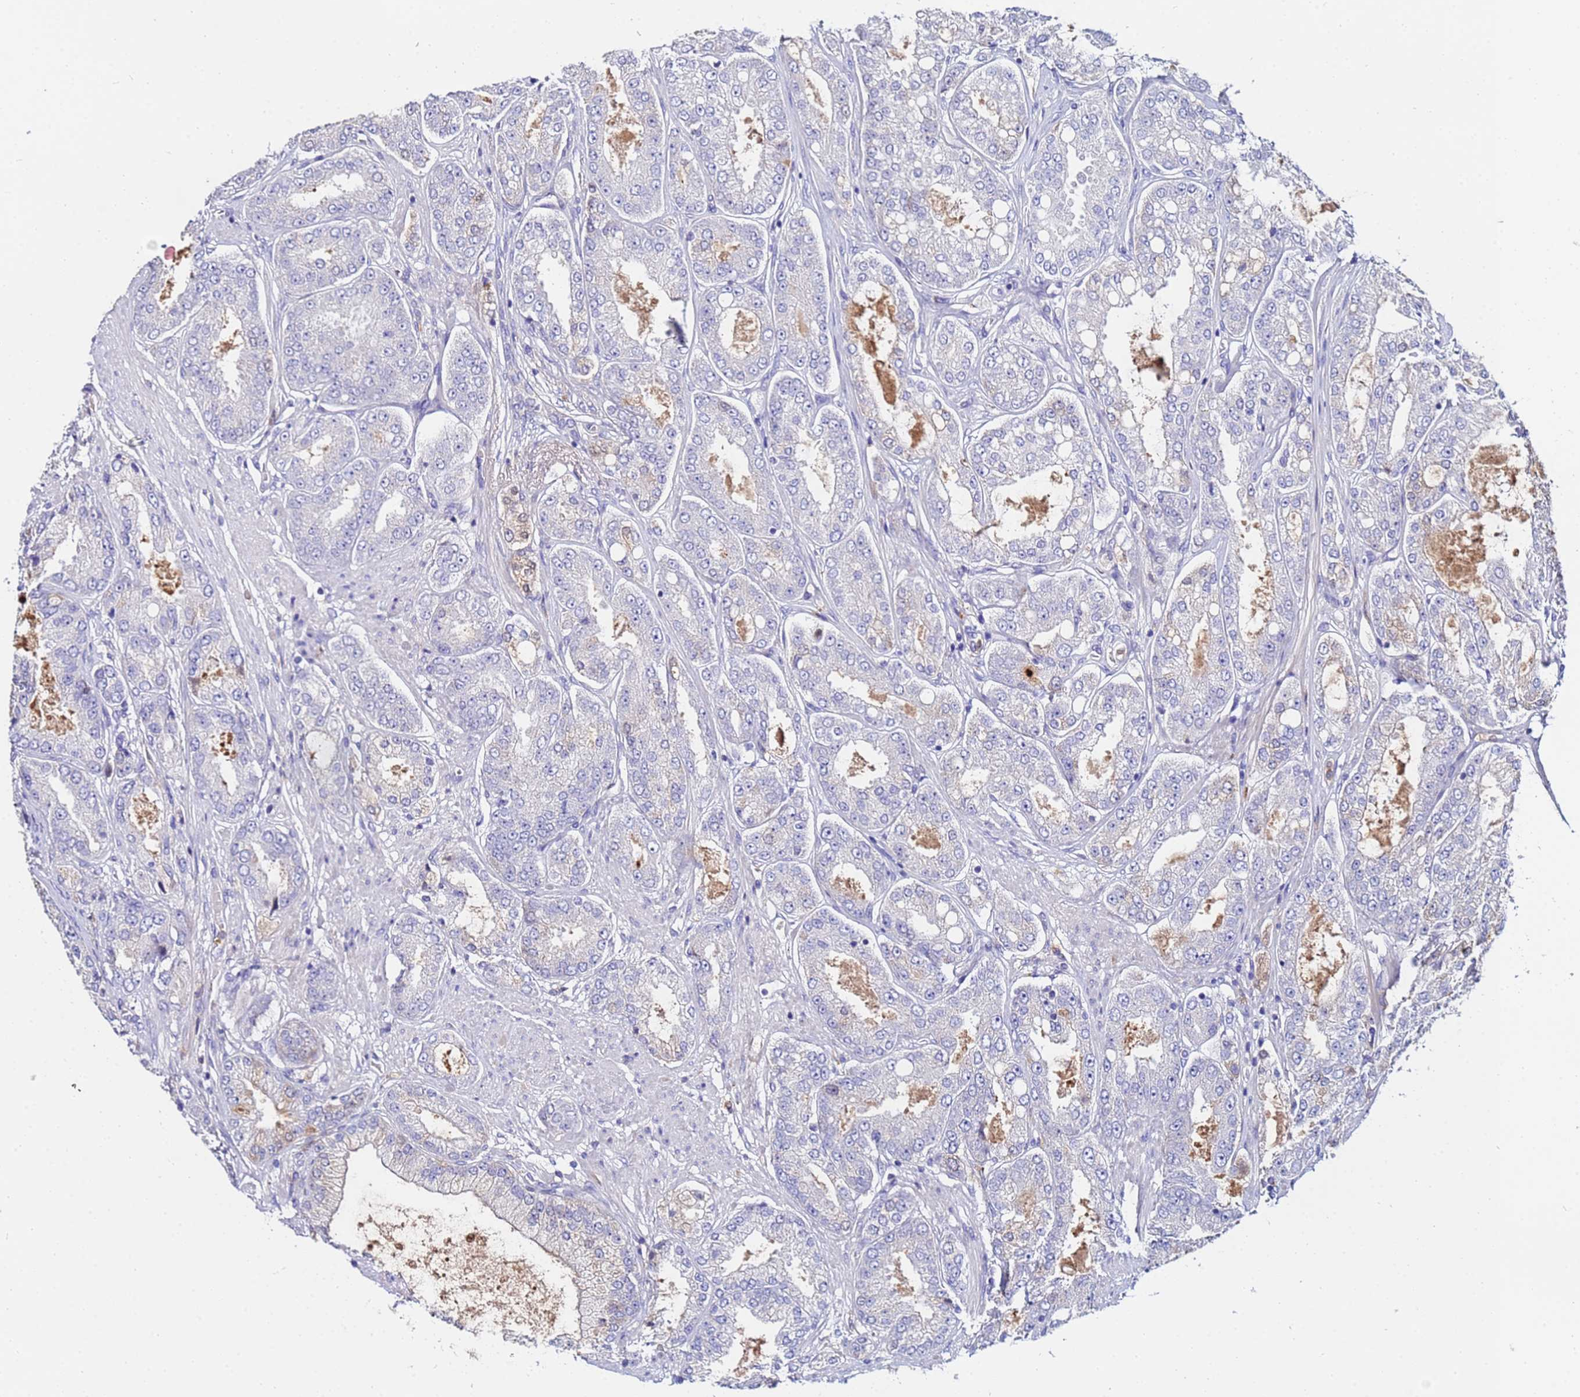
{"staining": {"intensity": "negative", "quantity": "none", "location": "none"}, "tissue": "prostate cancer", "cell_type": "Tumor cells", "image_type": "cancer", "snomed": [{"axis": "morphology", "description": "Adenocarcinoma, High grade"}, {"axis": "topography", "description": "Prostate"}], "caption": "Micrograph shows no significant protein staining in tumor cells of prostate high-grade adenocarcinoma. The staining was performed using DAB to visualize the protein expression in brown, while the nuclei were stained in blue with hematoxylin (Magnification: 20x).", "gene": "TUBAL3", "patient": {"sex": "male", "age": 71}}